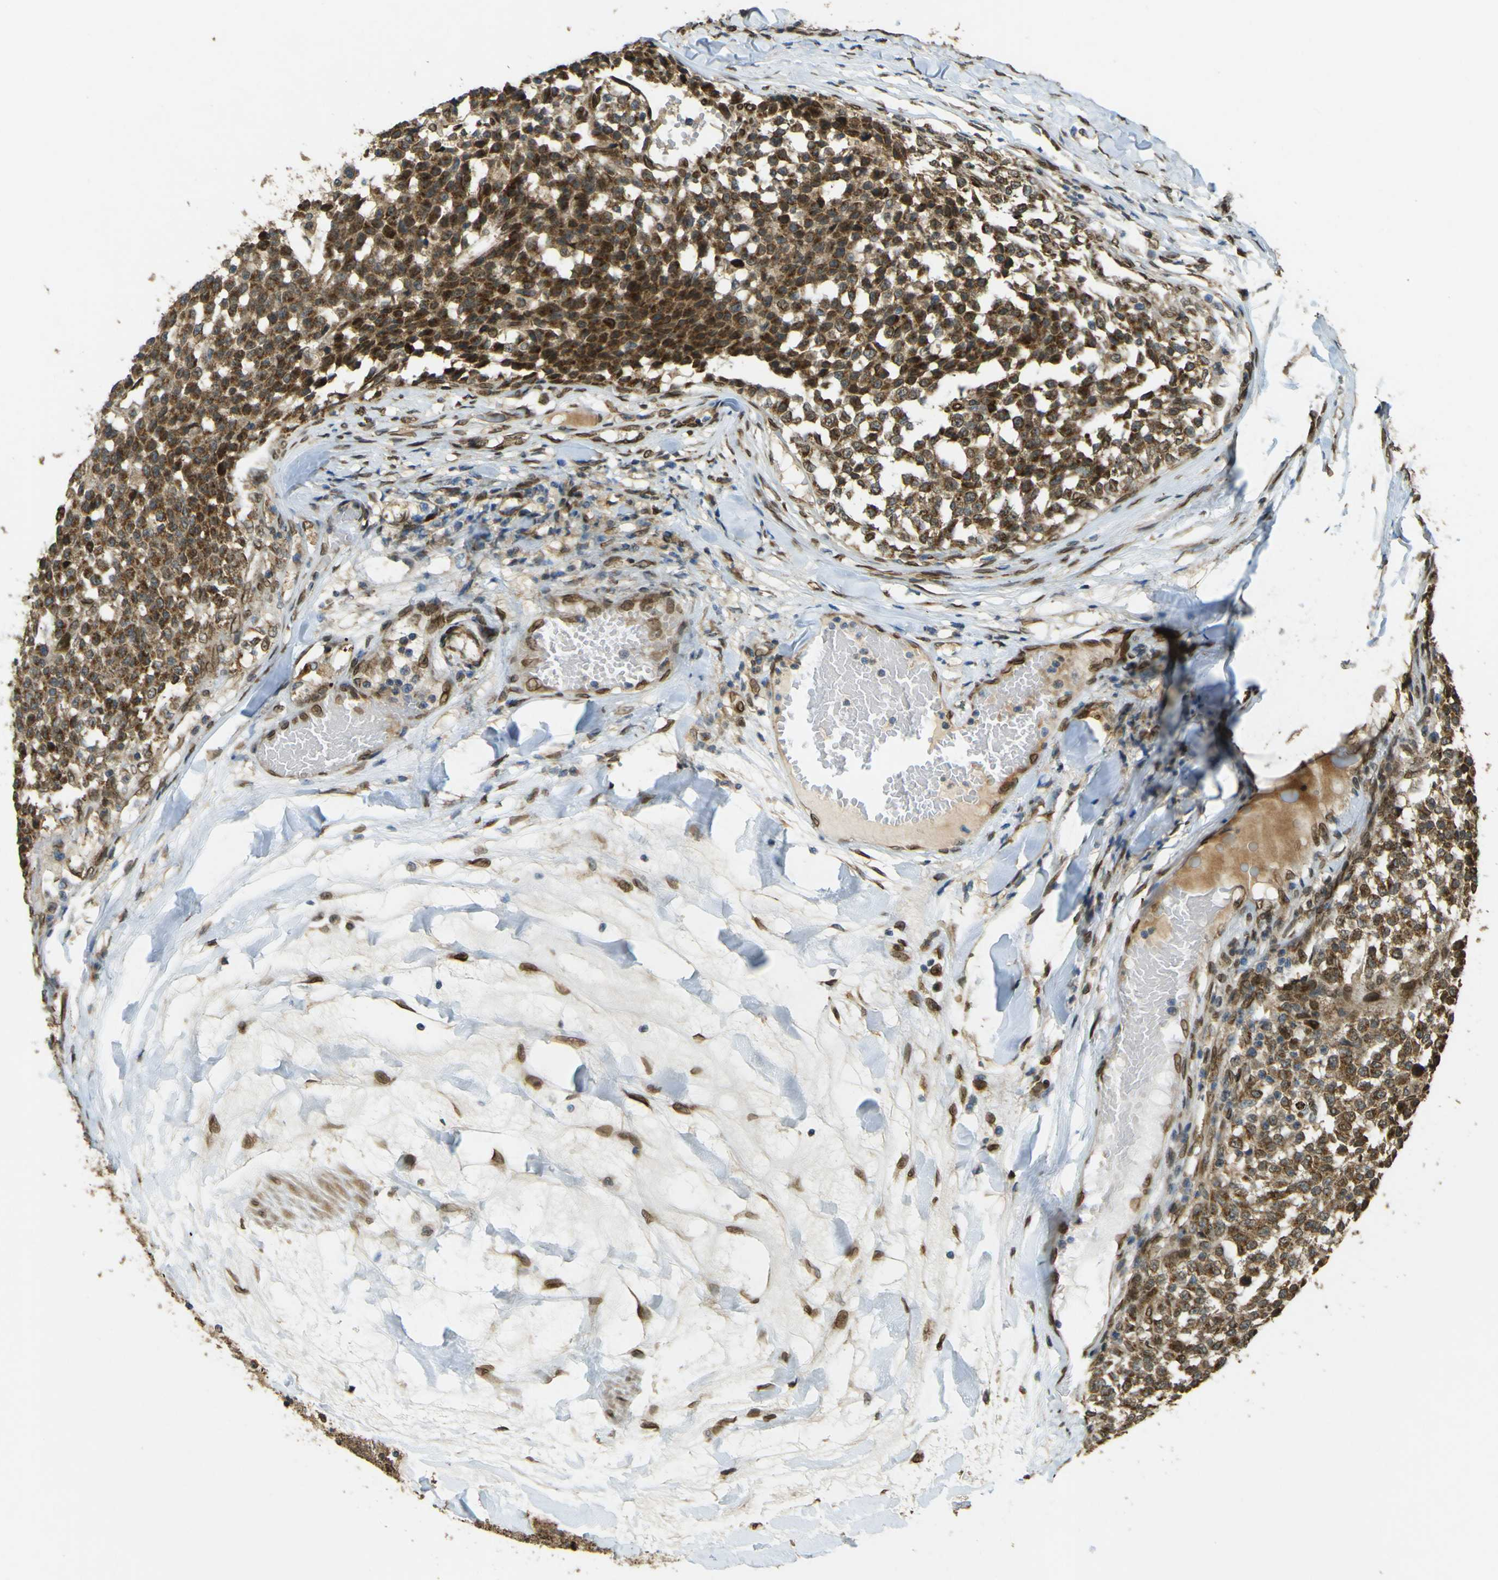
{"staining": {"intensity": "moderate", "quantity": ">75%", "location": "cytoplasmic/membranous"}, "tissue": "testis cancer", "cell_type": "Tumor cells", "image_type": "cancer", "snomed": [{"axis": "morphology", "description": "Seminoma, NOS"}, {"axis": "topography", "description": "Testis"}], "caption": "Seminoma (testis) was stained to show a protein in brown. There is medium levels of moderate cytoplasmic/membranous expression in about >75% of tumor cells.", "gene": "GALNT1", "patient": {"sex": "male", "age": 59}}